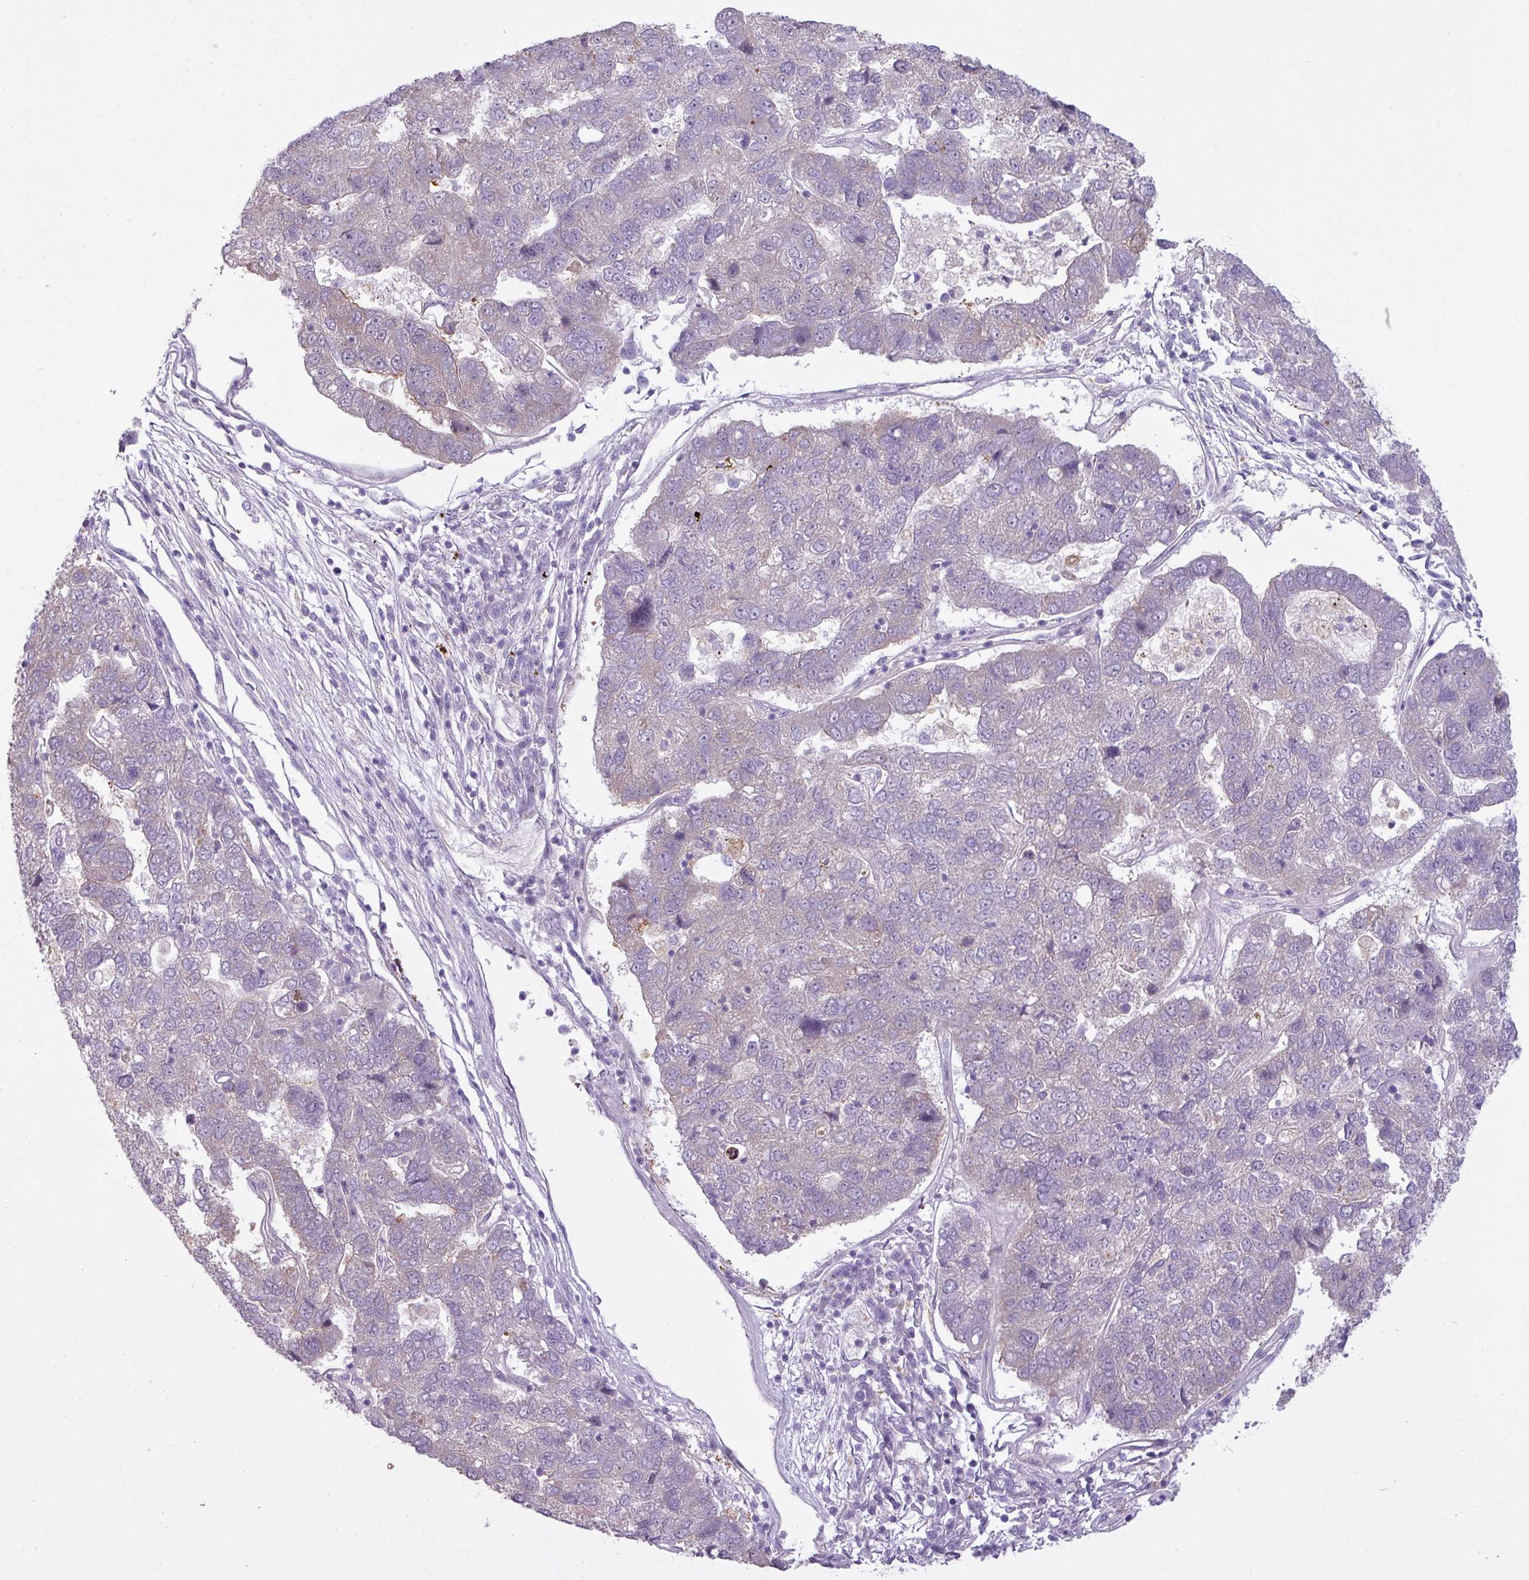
{"staining": {"intensity": "negative", "quantity": "none", "location": "none"}, "tissue": "pancreatic cancer", "cell_type": "Tumor cells", "image_type": "cancer", "snomed": [{"axis": "morphology", "description": "Adenocarcinoma, NOS"}, {"axis": "topography", "description": "Pancreas"}], "caption": "Tumor cells show no significant protein staining in adenocarcinoma (pancreatic).", "gene": "CAMK2B", "patient": {"sex": "female", "age": 61}}